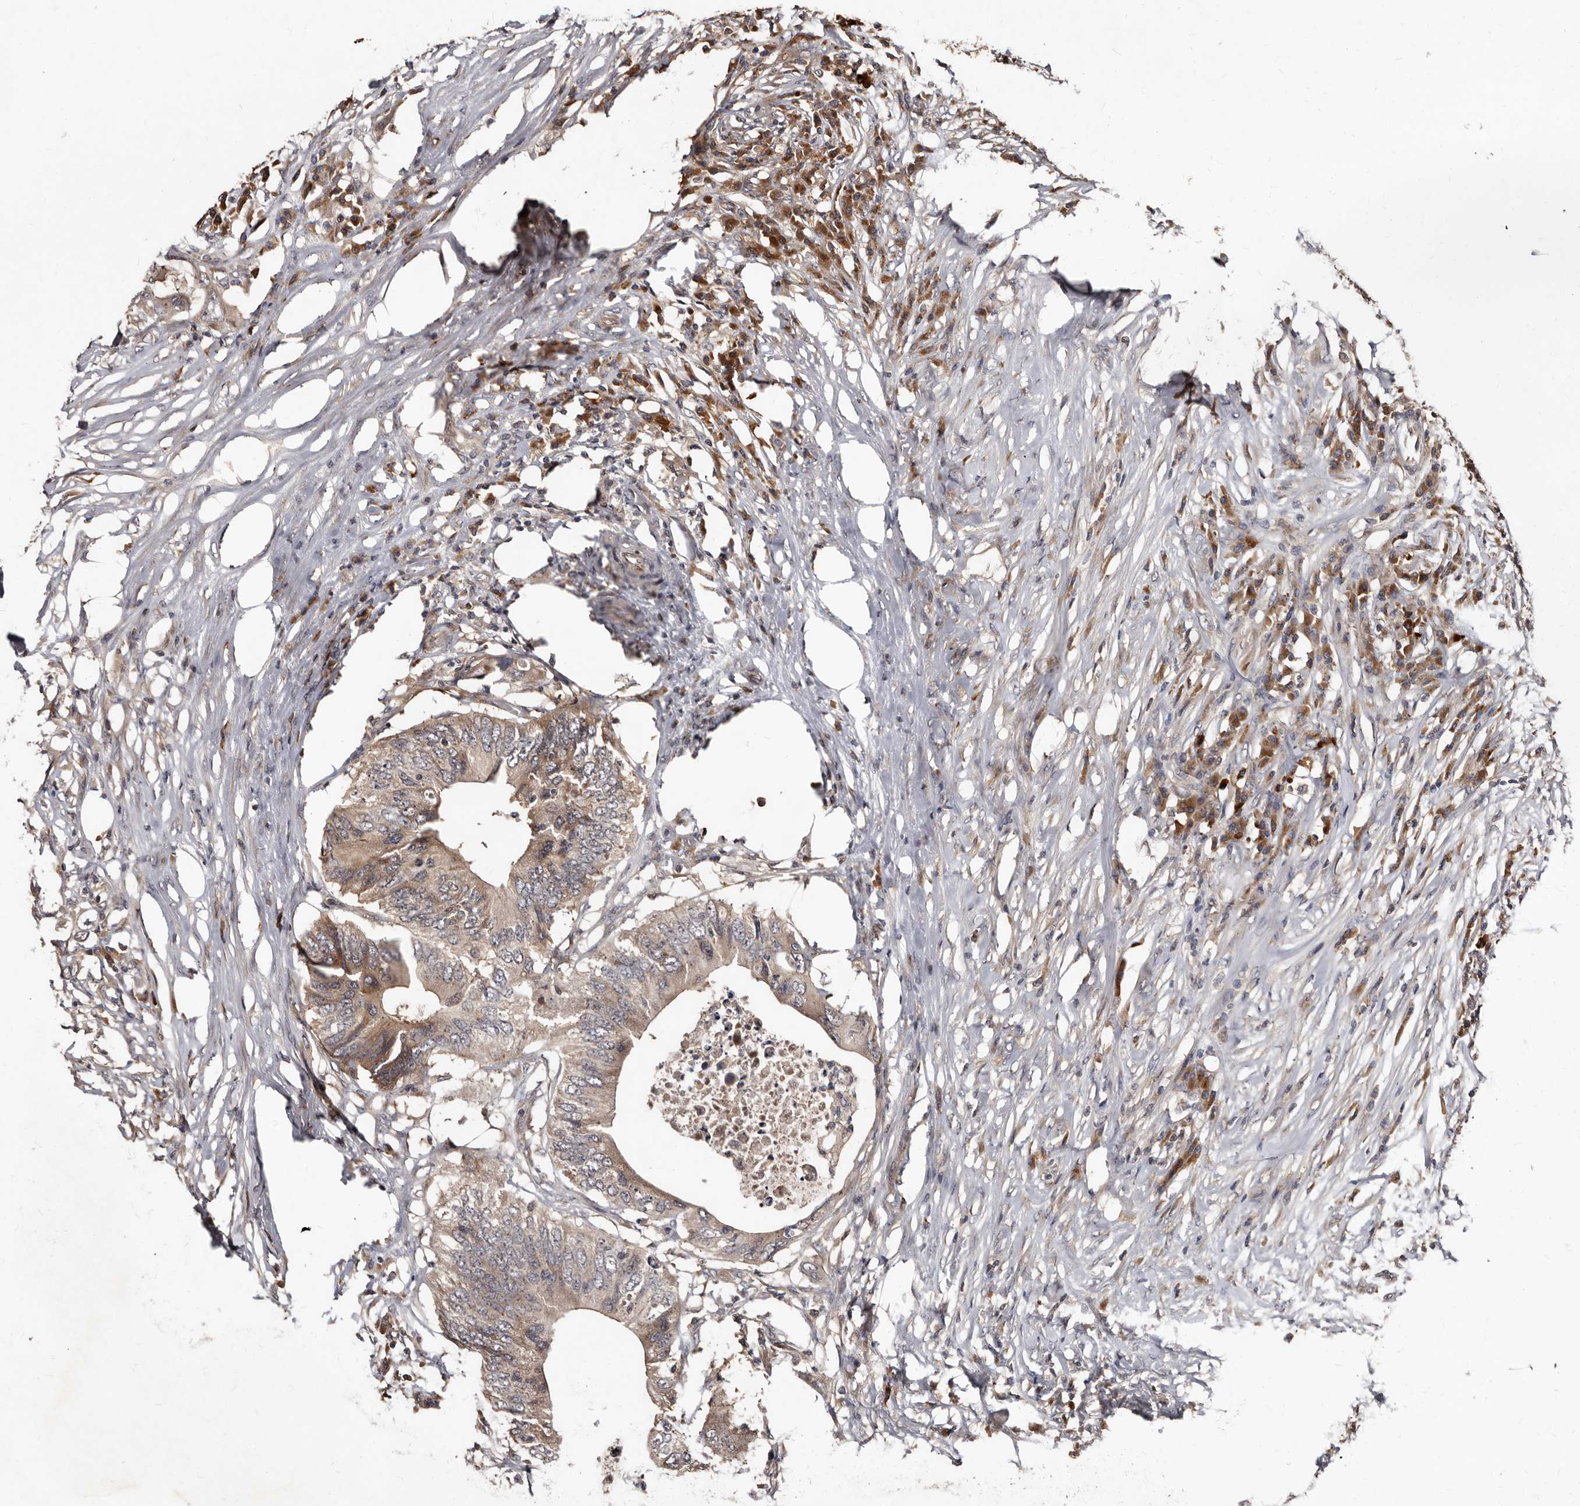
{"staining": {"intensity": "weak", "quantity": ">75%", "location": "cytoplasmic/membranous"}, "tissue": "colorectal cancer", "cell_type": "Tumor cells", "image_type": "cancer", "snomed": [{"axis": "morphology", "description": "Adenocarcinoma, NOS"}, {"axis": "topography", "description": "Colon"}], "caption": "IHC staining of colorectal cancer, which demonstrates low levels of weak cytoplasmic/membranous expression in approximately >75% of tumor cells indicating weak cytoplasmic/membranous protein staining. The staining was performed using DAB (brown) for protein detection and nuclei were counterstained in hematoxylin (blue).", "gene": "PMVK", "patient": {"sex": "male", "age": 71}}